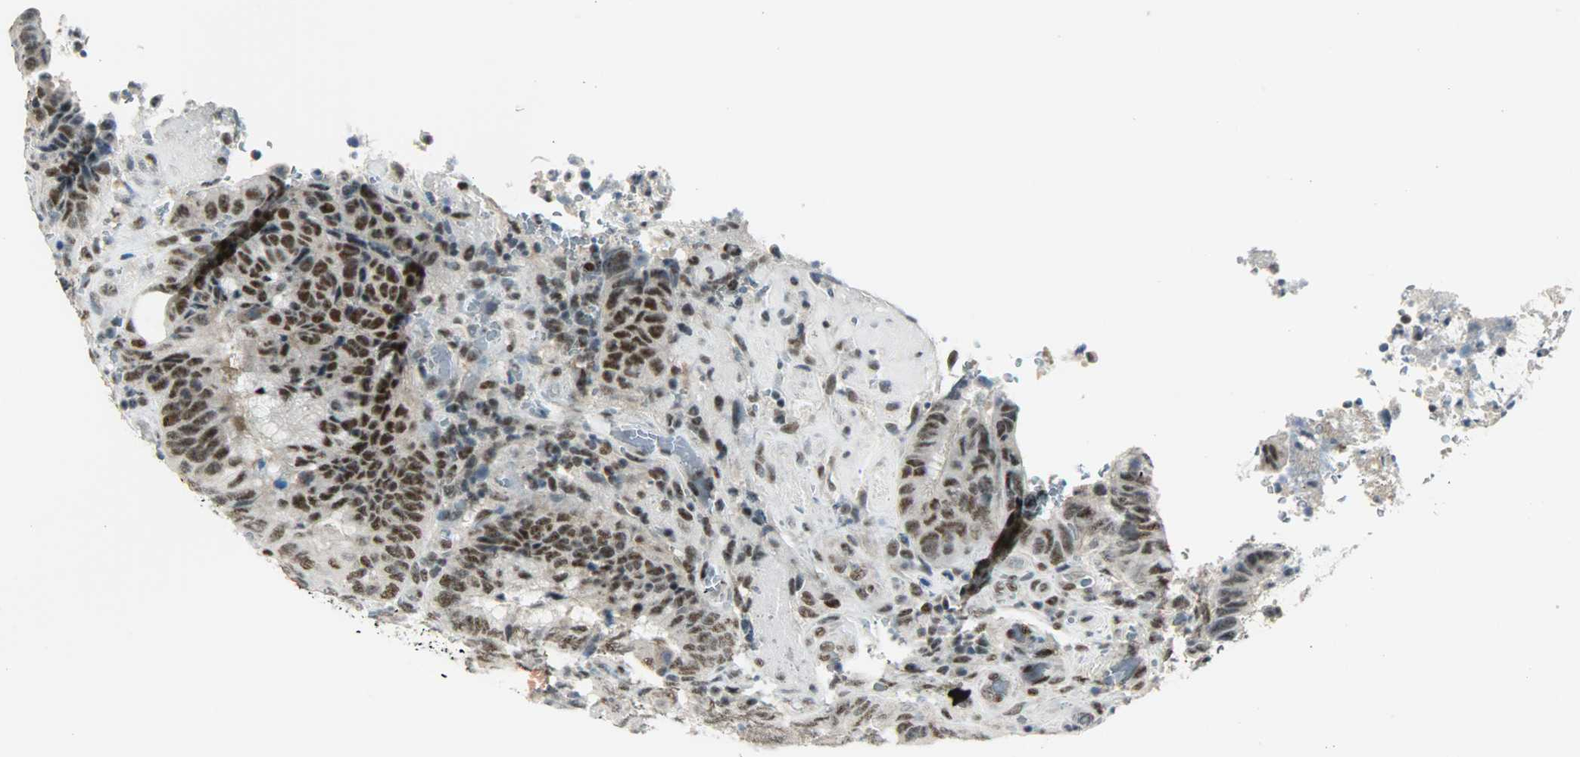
{"staining": {"intensity": "strong", "quantity": ">75%", "location": "nuclear"}, "tissue": "colorectal cancer", "cell_type": "Tumor cells", "image_type": "cancer", "snomed": [{"axis": "morphology", "description": "Normal tissue, NOS"}, {"axis": "morphology", "description": "Adenocarcinoma, NOS"}, {"axis": "topography", "description": "Rectum"}, {"axis": "topography", "description": "Peripheral nerve tissue"}], "caption": "IHC (DAB) staining of colorectal cancer (adenocarcinoma) demonstrates strong nuclear protein positivity in about >75% of tumor cells. Nuclei are stained in blue.", "gene": "SUGP1", "patient": {"sex": "male", "age": 92}}